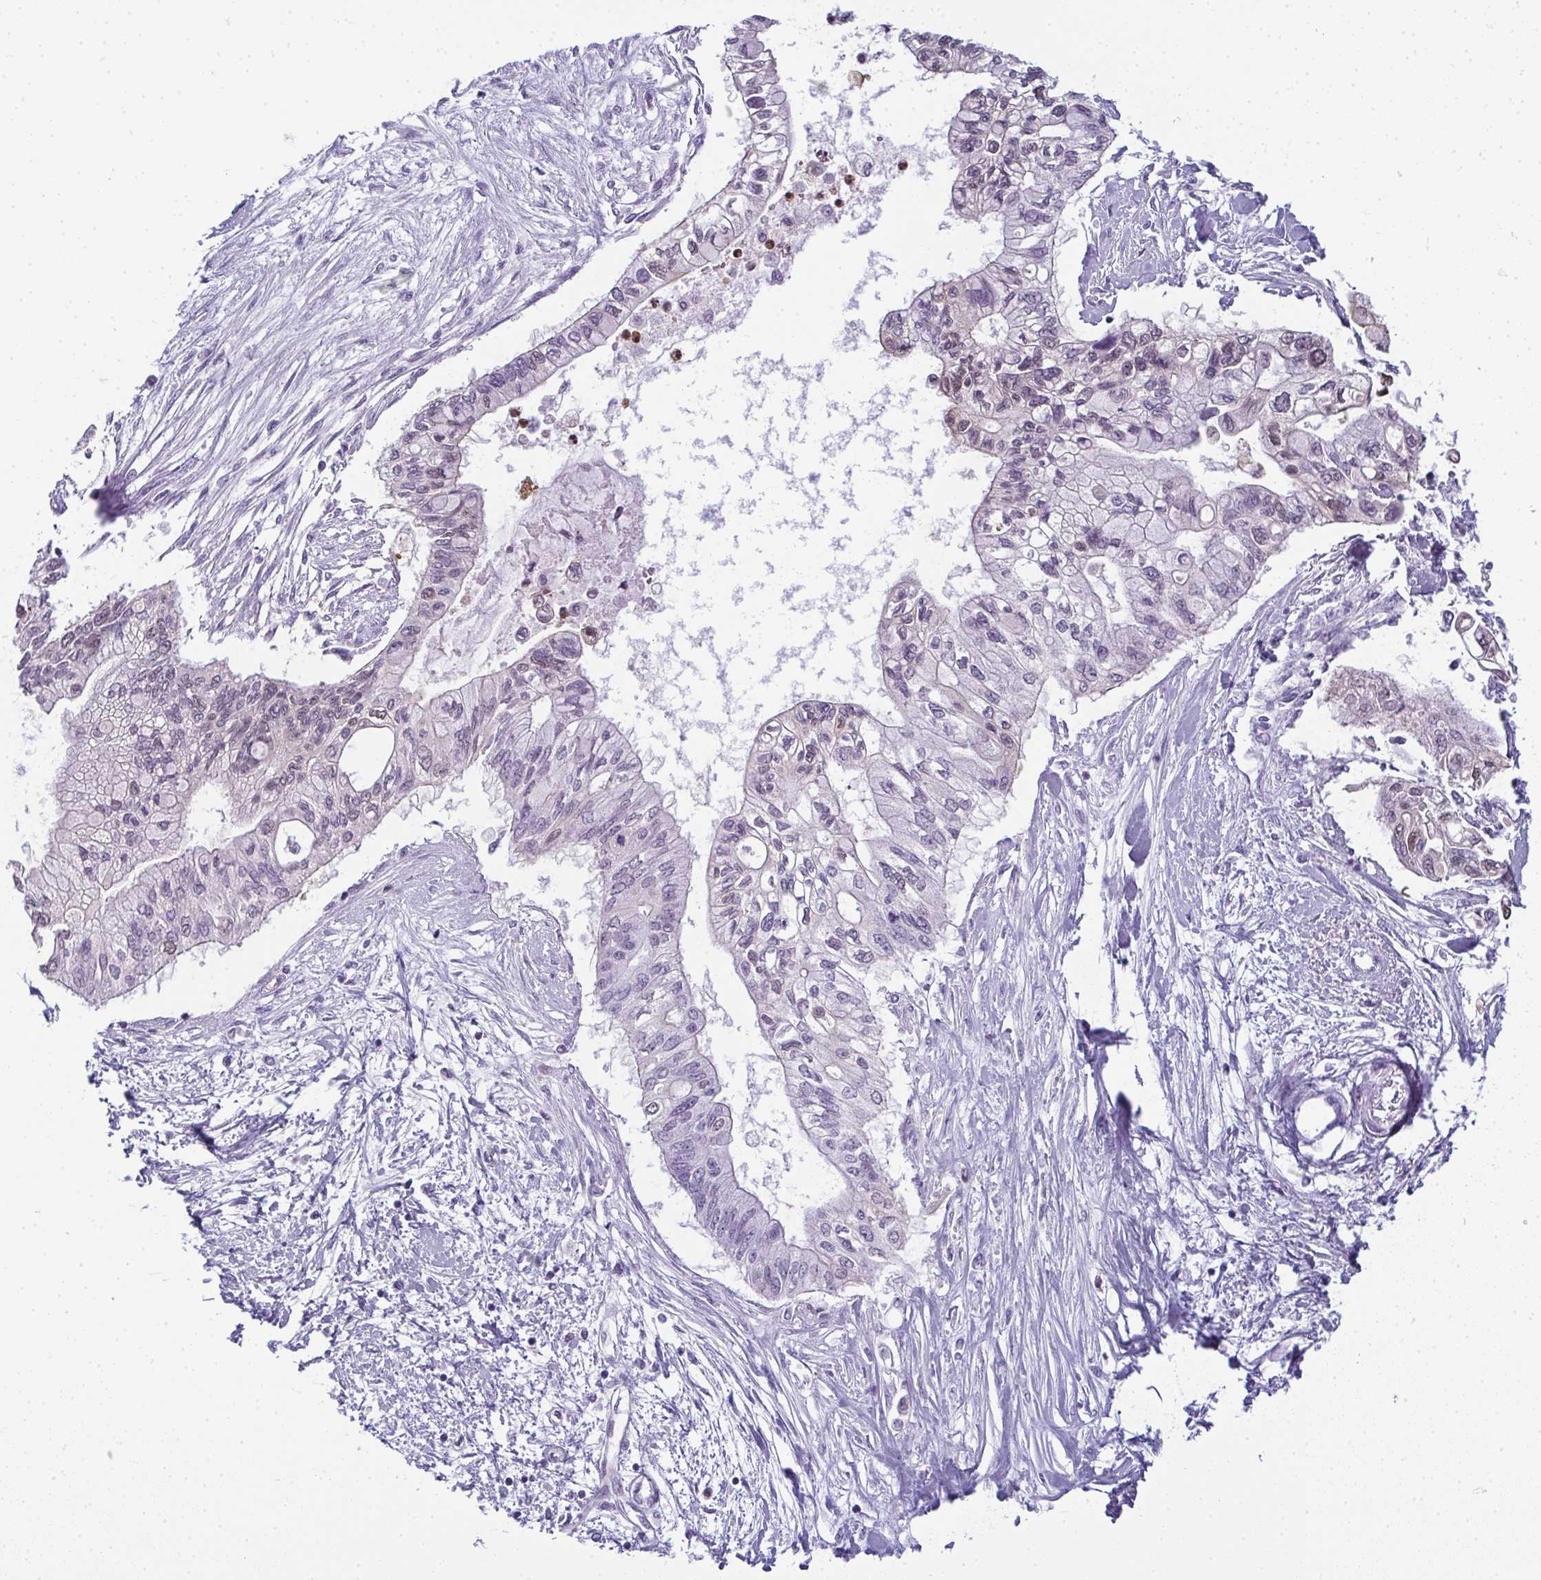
{"staining": {"intensity": "negative", "quantity": "none", "location": "none"}, "tissue": "pancreatic cancer", "cell_type": "Tumor cells", "image_type": "cancer", "snomed": [{"axis": "morphology", "description": "Adenocarcinoma, NOS"}, {"axis": "topography", "description": "Pancreas"}], "caption": "There is no significant expression in tumor cells of pancreatic cancer.", "gene": "CDA", "patient": {"sex": "female", "age": 77}}